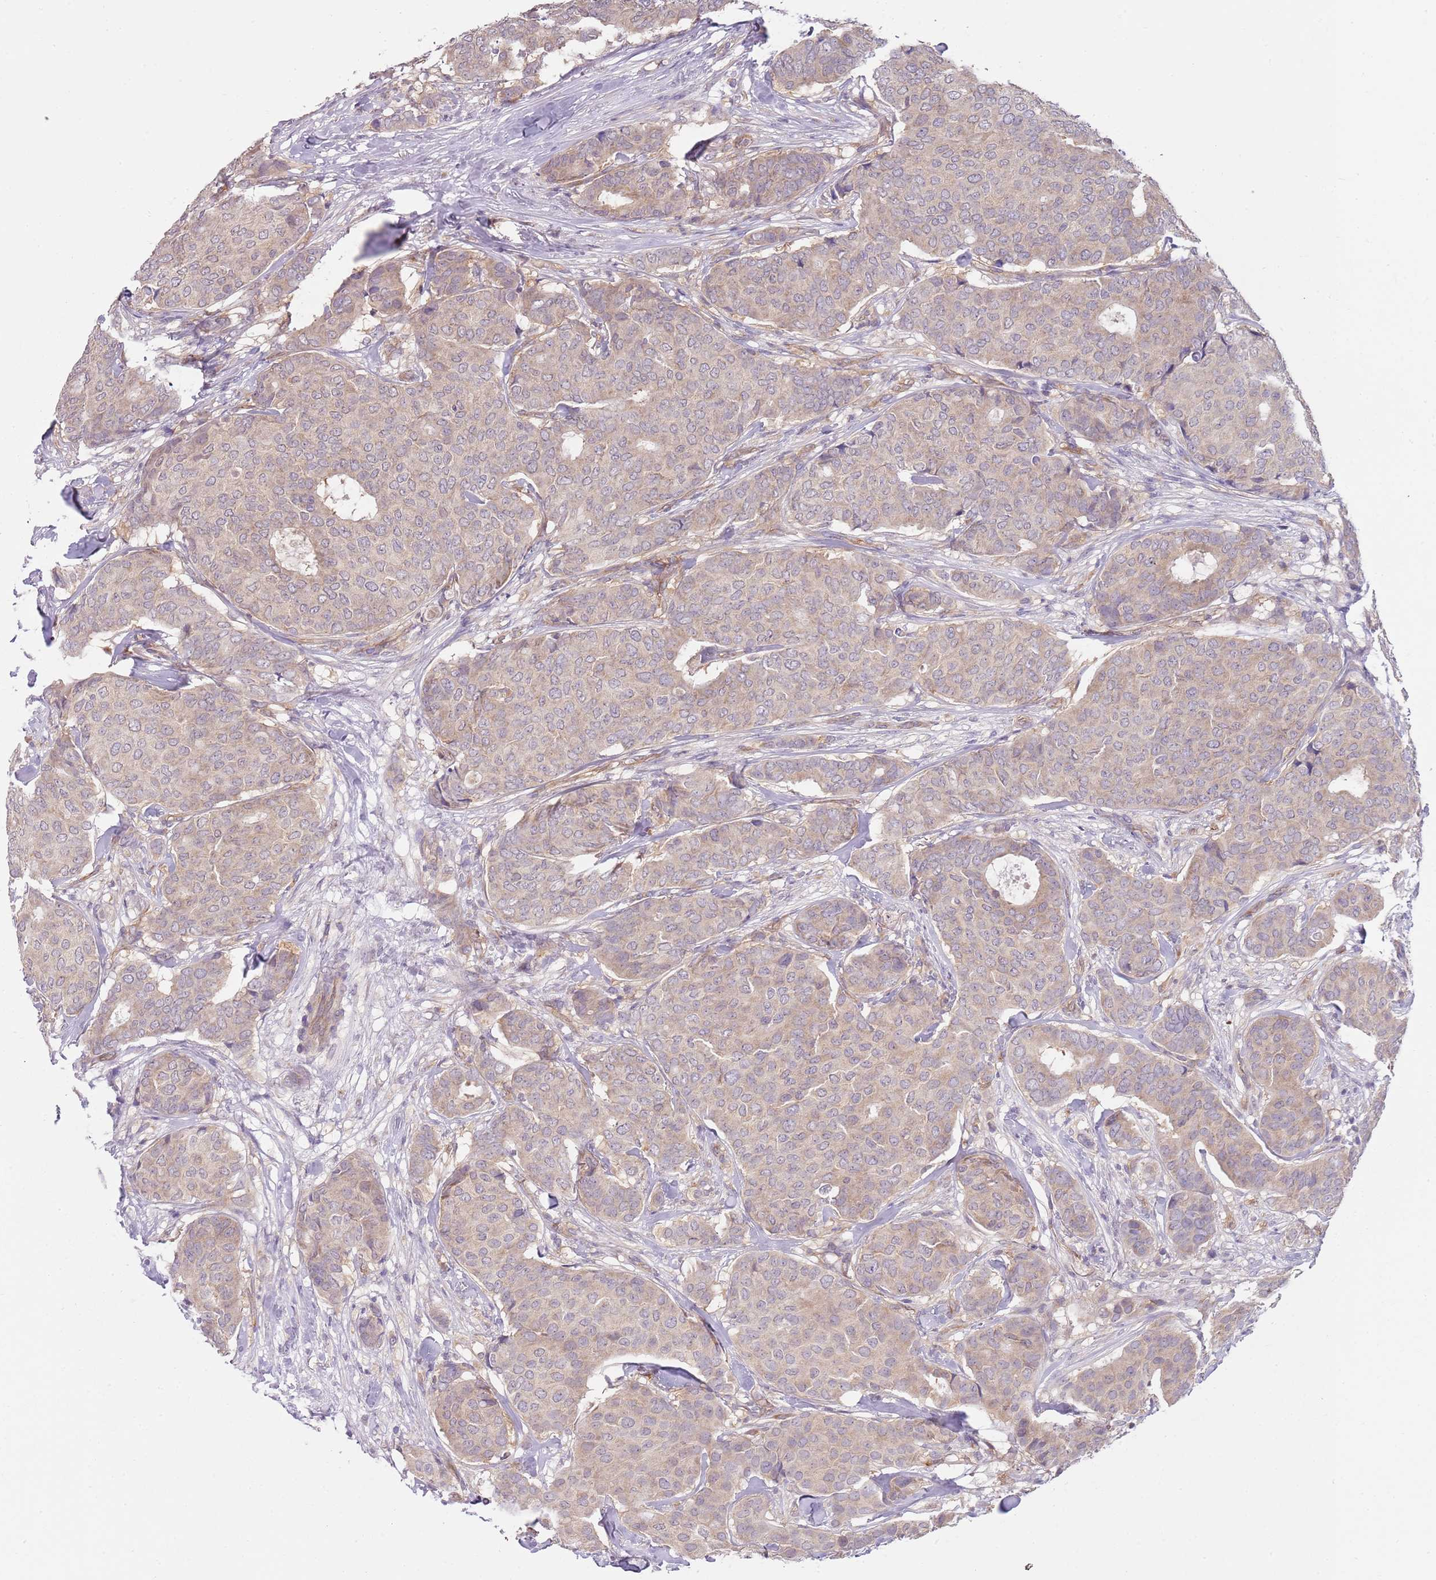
{"staining": {"intensity": "negative", "quantity": "none", "location": "none"}, "tissue": "breast cancer", "cell_type": "Tumor cells", "image_type": "cancer", "snomed": [{"axis": "morphology", "description": "Duct carcinoma"}, {"axis": "topography", "description": "Breast"}], "caption": "Histopathology image shows no significant protein positivity in tumor cells of breast cancer (invasive ductal carcinoma). The staining is performed using DAB brown chromogen with nuclei counter-stained in using hematoxylin.", "gene": "SKOR2", "patient": {"sex": "female", "age": 75}}